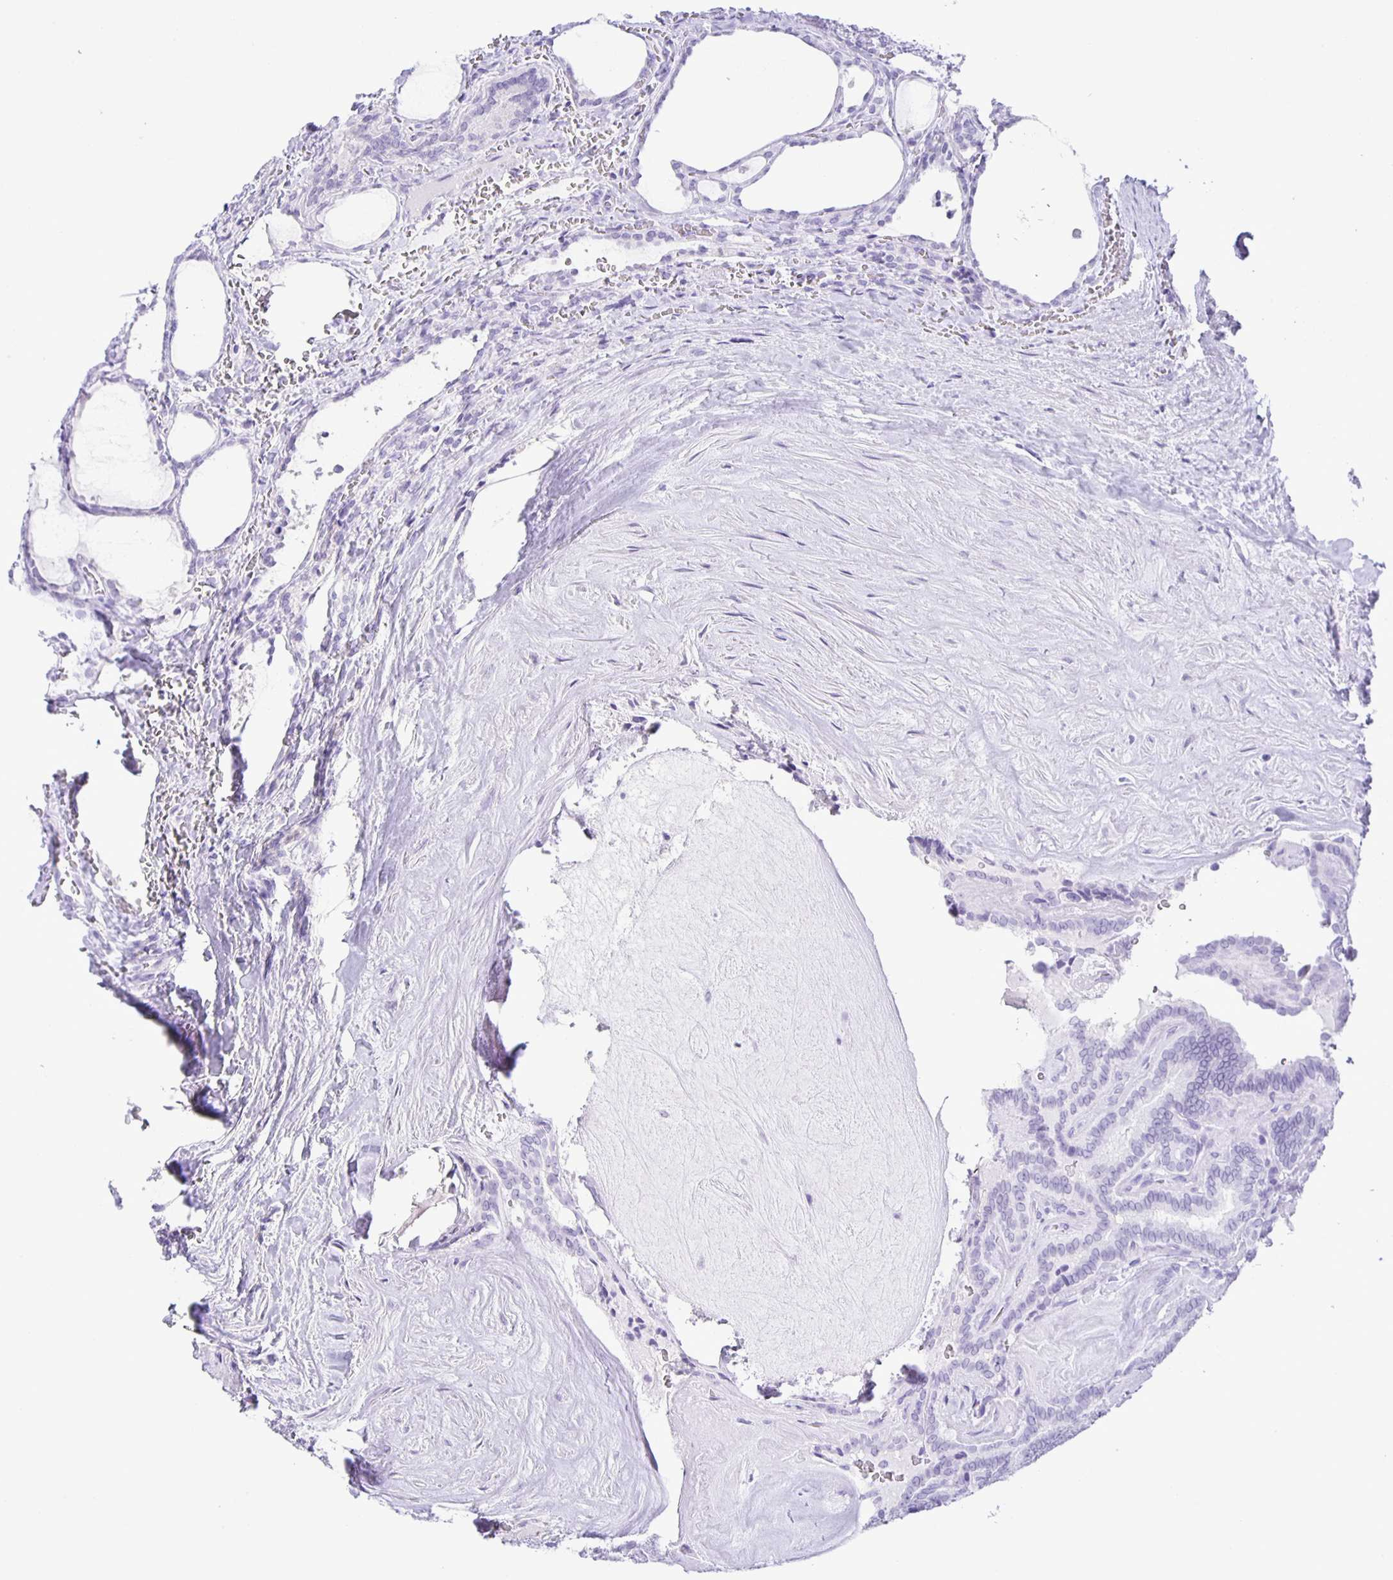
{"staining": {"intensity": "negative", "quantity": "none", "location": "none"}, "tissue": "thyroid cancer", "cell_type": "Tumor cells", "image_type": "cancer", "snomed": [{"axis": "morphology", "description": "Papillary adenocarcinoma, NOS"}, {"axis": "topography", "description": "Thyroid gland"}], "caption": "Immunohistochemistry (IHC) histopathology image of thyroid cancer stained for a protein (brown), which displays no positivity in tumor cells.", "gene": "EZHIP", "patient": {"sex": "female", "age": 21}}